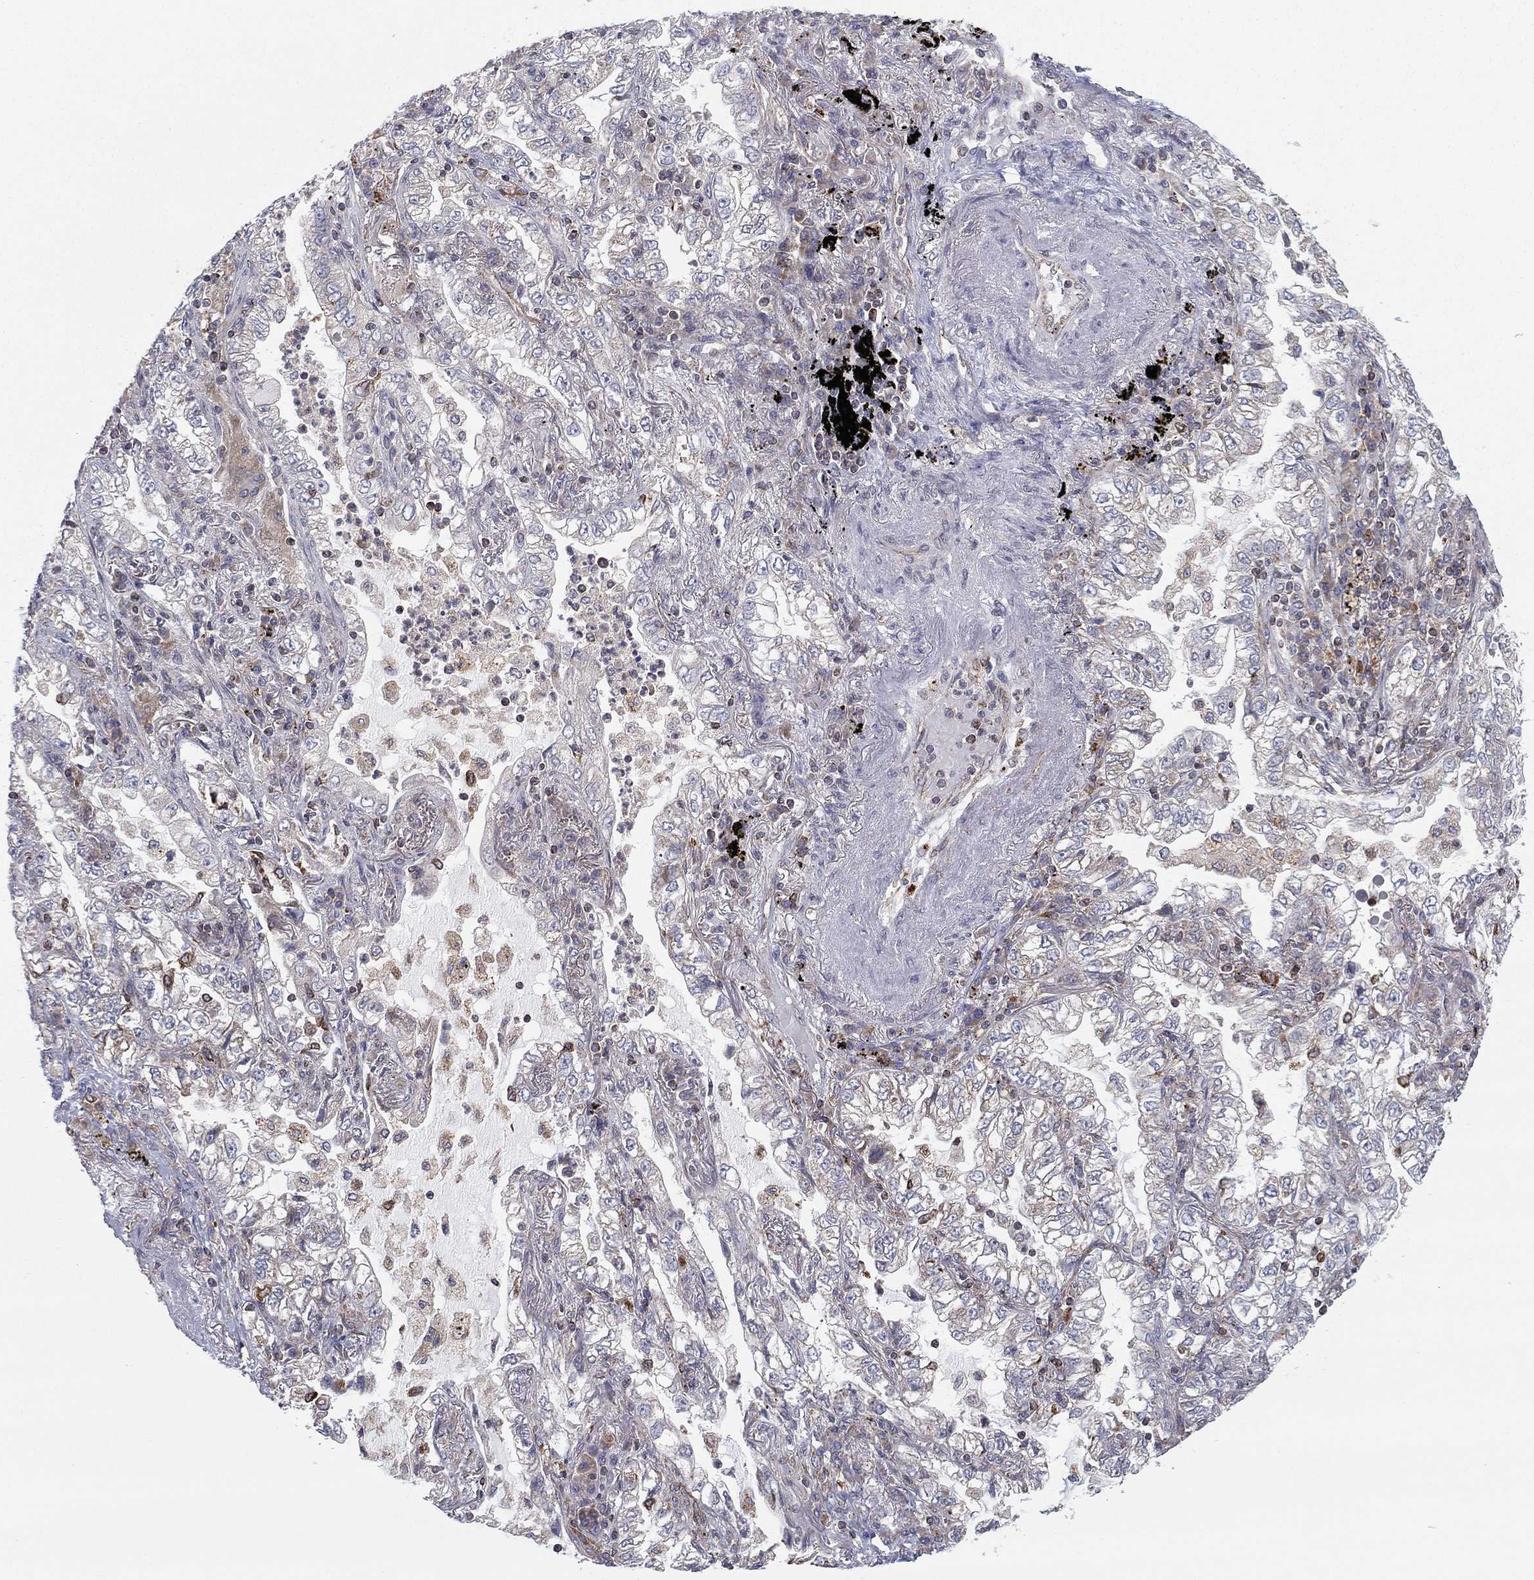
{"staining": {"intensity": "weak", "quantity": "25%-75%", "location": "cytoplasmic/membranous"}, "tissue": "lung cancer", "cell_type": "Tumor cells", "image_type": "cancer", "snomed": [{"axis": "morphology", "description": "Adenocarcinoma, NOS"}, {"axis": "topography", "description": "Lung"}], "caption": "Adenocarcinoma (lung) was stained to show a protein in brown. There is low levels of weak cytoplasmic/membranous positivity in about 25%-75% of tumor cells.", "gene": "CYB5B", "patient": {"sex": "female", "age": 73}}